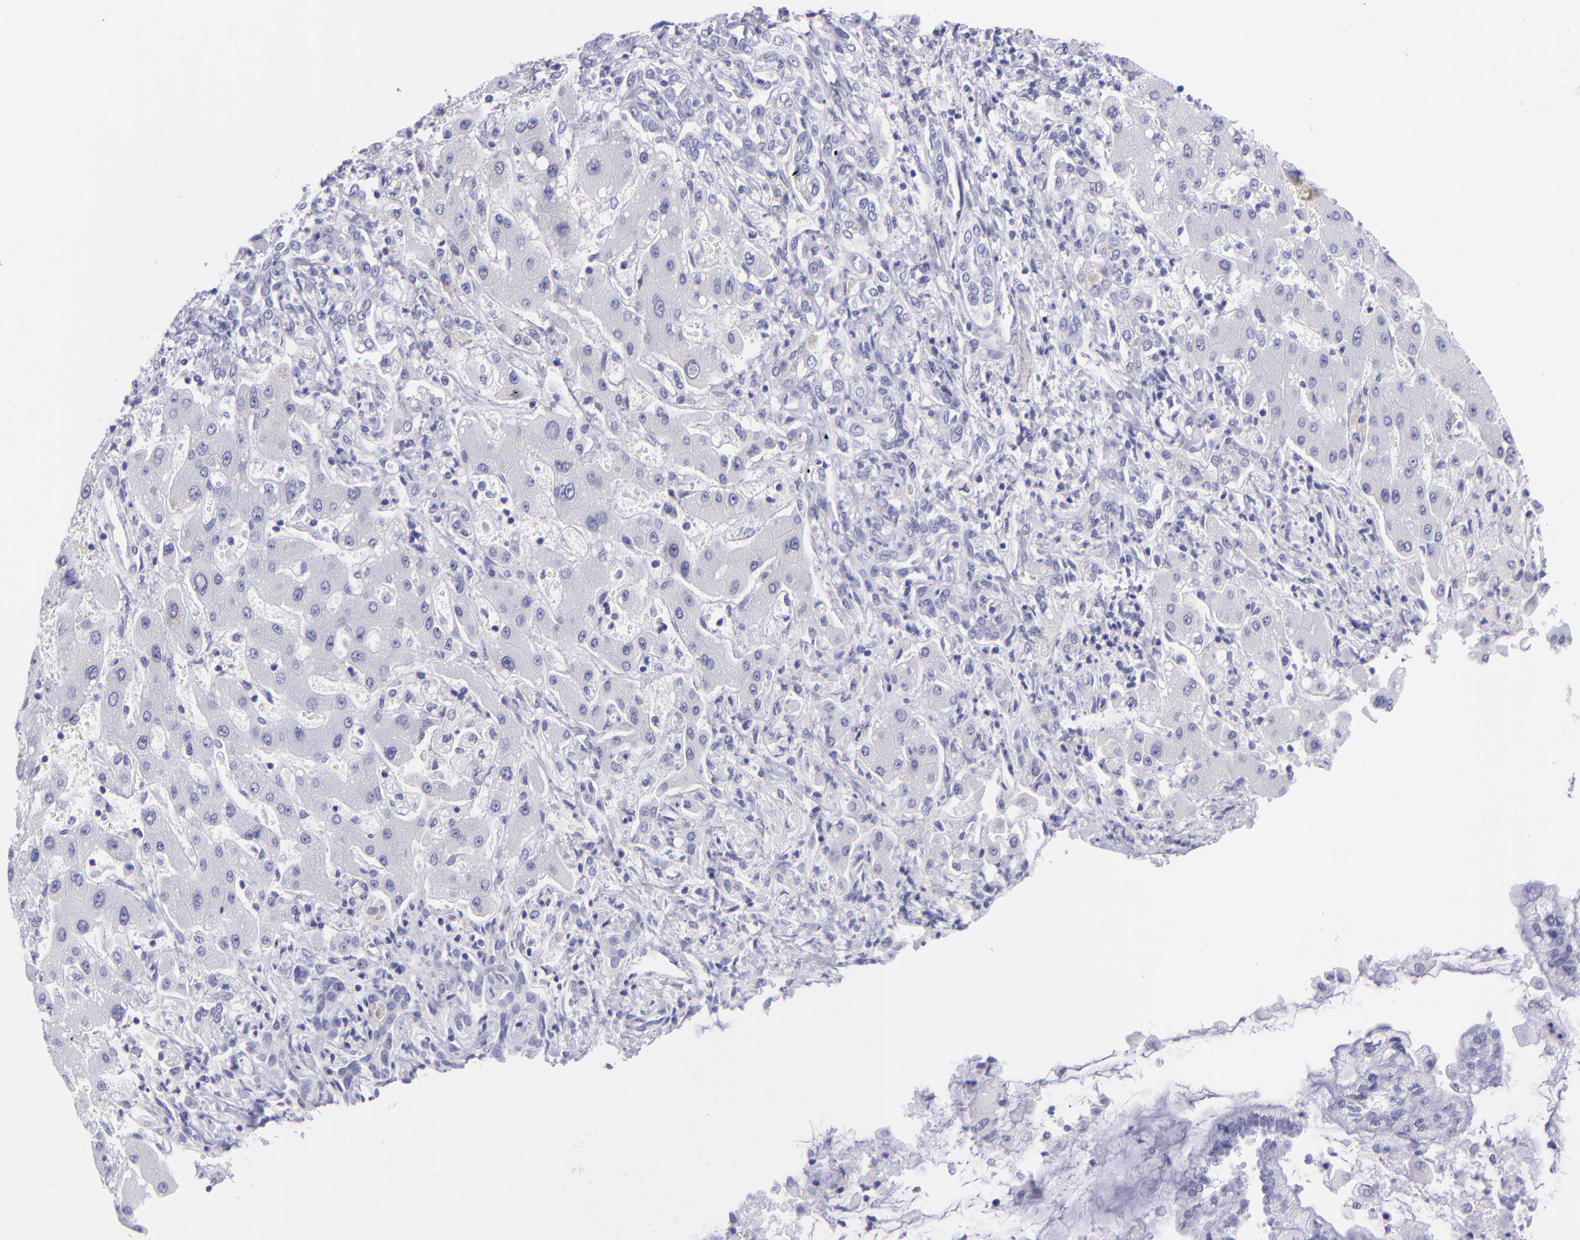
{"staining": {"intensity": "negative", "quantity": "none", "location": "none"}, "tissue": "liver cancer", "cell_type": "Tumor cells", "image_type": "cancer", "snomed": [{"axis": "morphology", "description": "Cholangiocarcinoma"}, {"axis": "topography", "description": "Liver"}], "caption": "High magnification brightfield microscopy of cholangiocarcinoma (liver) stained with DAB (brown) and counterstained with hematoxylin (blue): tumor cells show no significant staining. (DAB (3,3'-diaminobenzidine) immunohistochemistry, high magnification).", "gene": "PIP", "patient": {"sex": "male", "age": 50}}